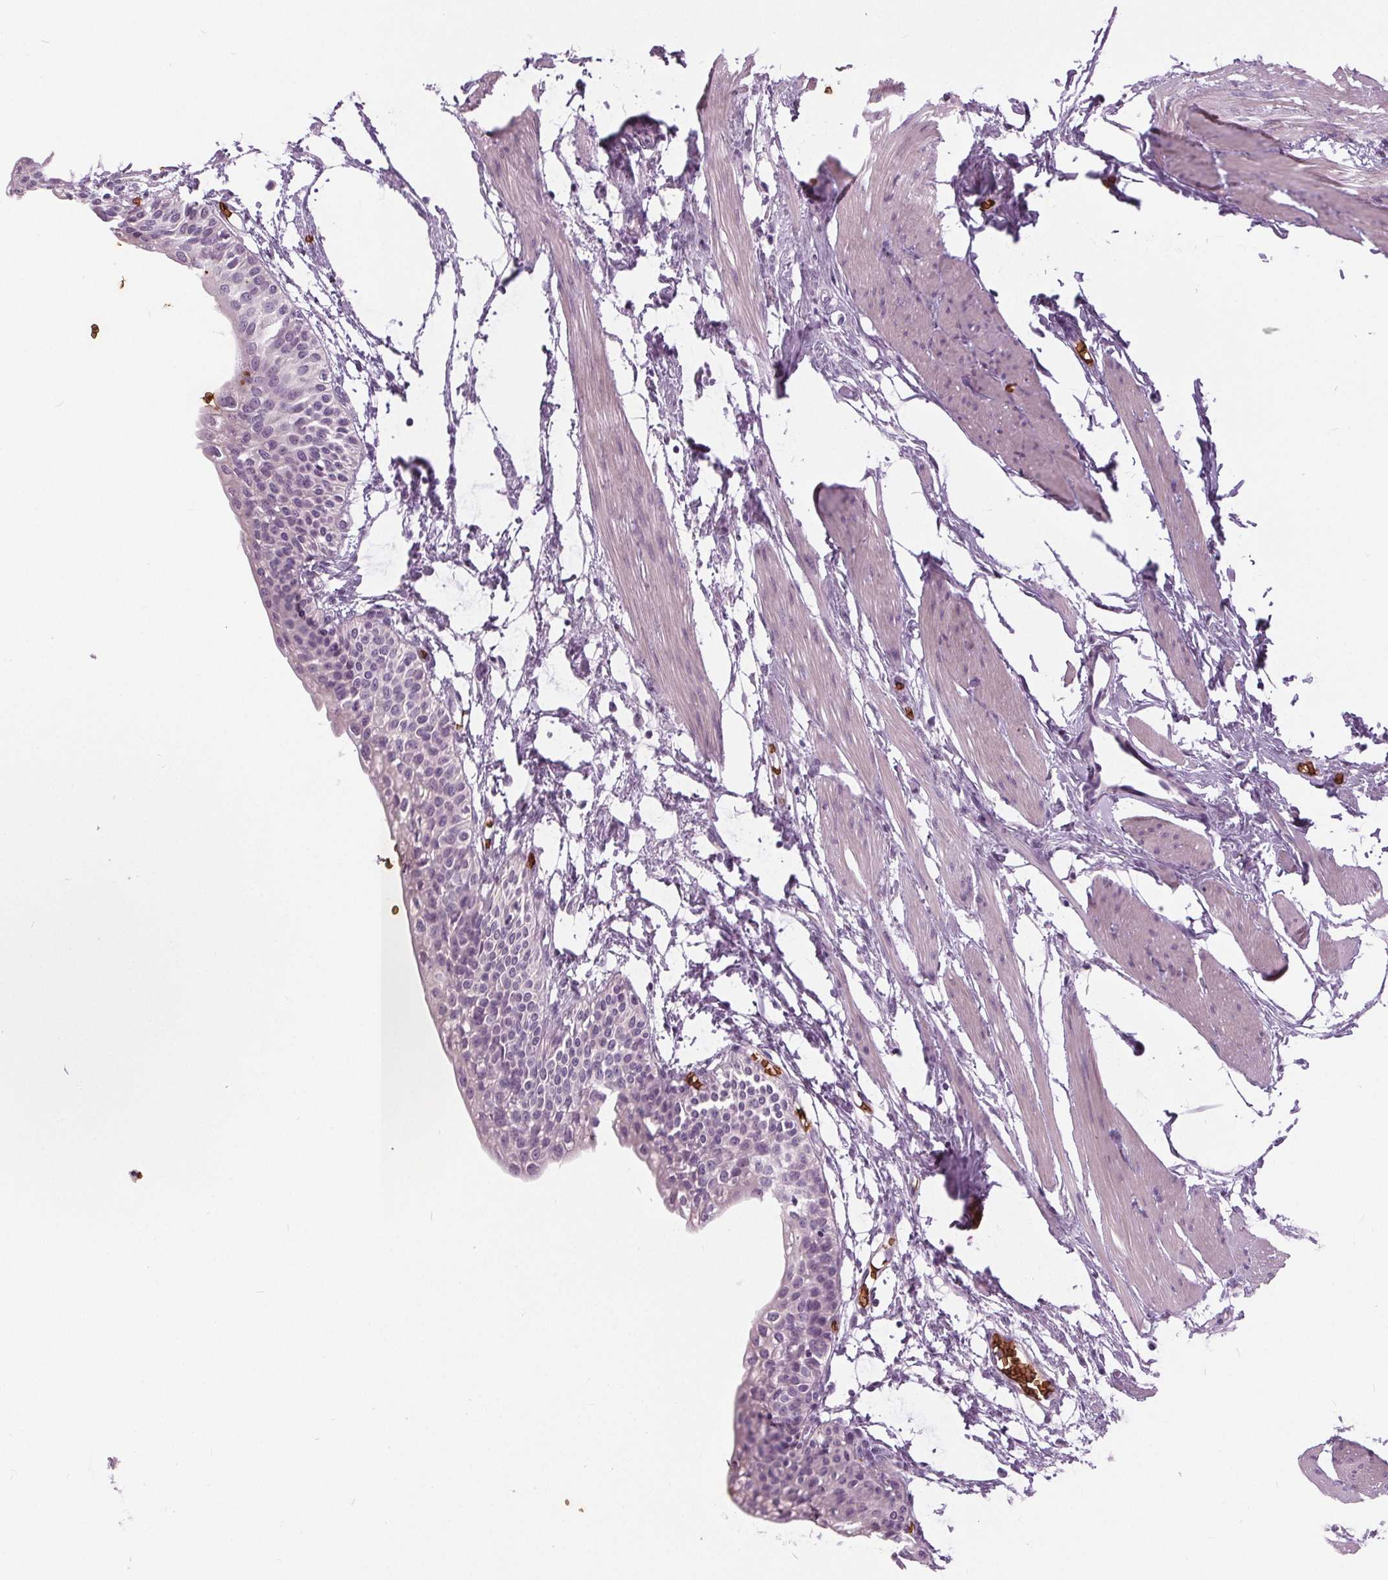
{"staining": {"intensity": "negative", "quantity": "none", "location": "none"}, "tissue": "urinary bladder", "cell_type": "Urothelial cells", "image_type": "normal", "snomed": [{"axis": "morphology", "description": "Normal tissue, NOS"}, {"axis": "topography", "description": "Urinary bladder"}, {"axis": "topography", "description": "Peripheral nerve tissue"}], "caption": "DAB (3,3'-diaminobenzidine) immunohistochemical staining of benign urinary bladder shows no significant positivity in urothelial cells. Nuclei are stained in blue.", "gene": "SLC4A1", "patient": {"sex": "male", "age": 55}}